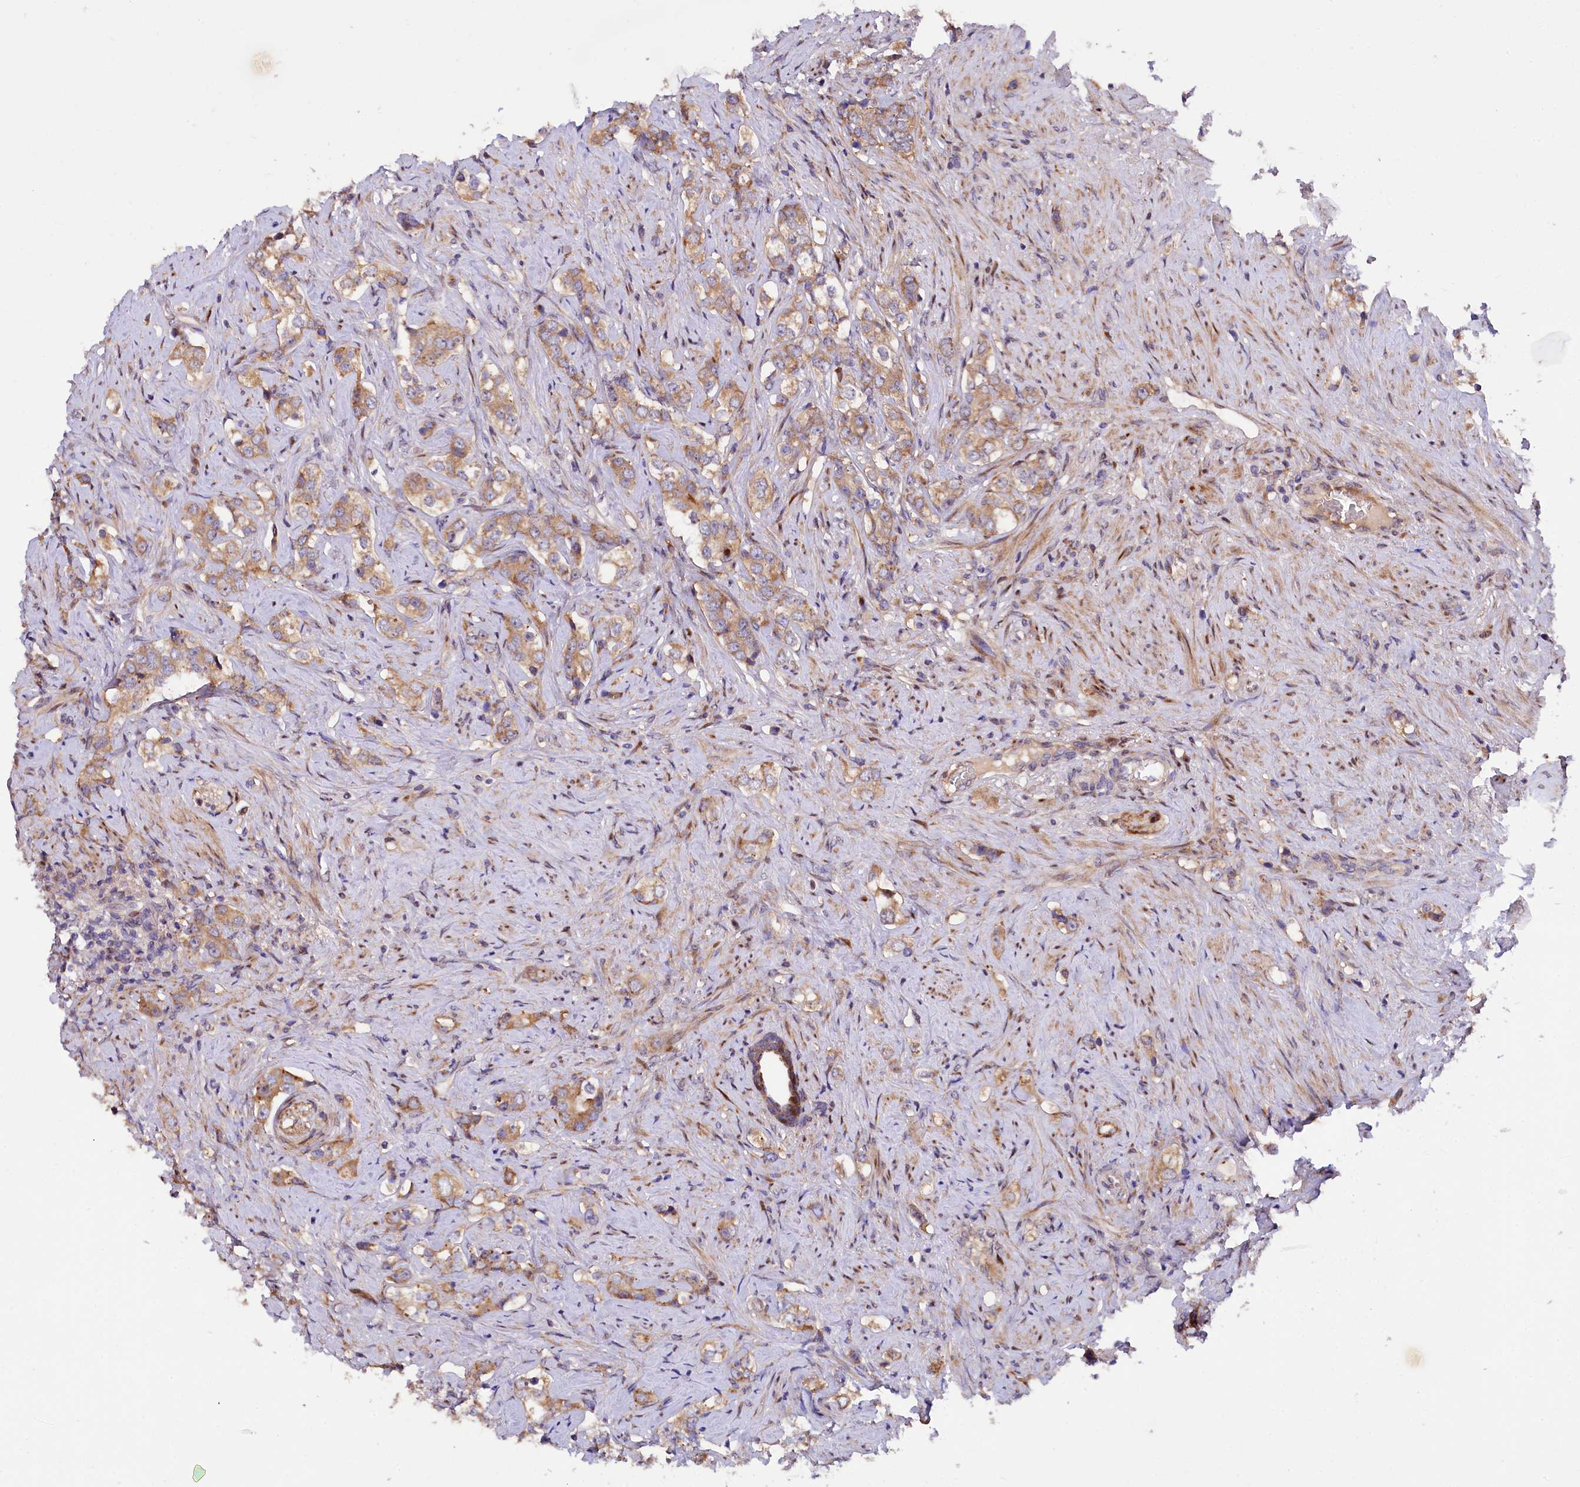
{"staining": {"intensity": "moderate", "quantity": ">75%", "location": "cytoplasmic/membranous"}, "tissue": "prostate cancer", "cell_type": "Tumor cells", "image_type": "cancer", "snomed": [{"axis": "morphology", "description": "Adenocarcinoma, High grade"}, {"axis": "topography", "description": "Prostate"}], "caption": "Immunohistochemical staining of prostate cancer (adenocarcinoma (high-grade)) displays moderate cytoplasmic/membranous protein staining in approximately >75% of tumor cells.", "gene": "PDZRN3", "patient": {"sex": "male", "age": 63}}